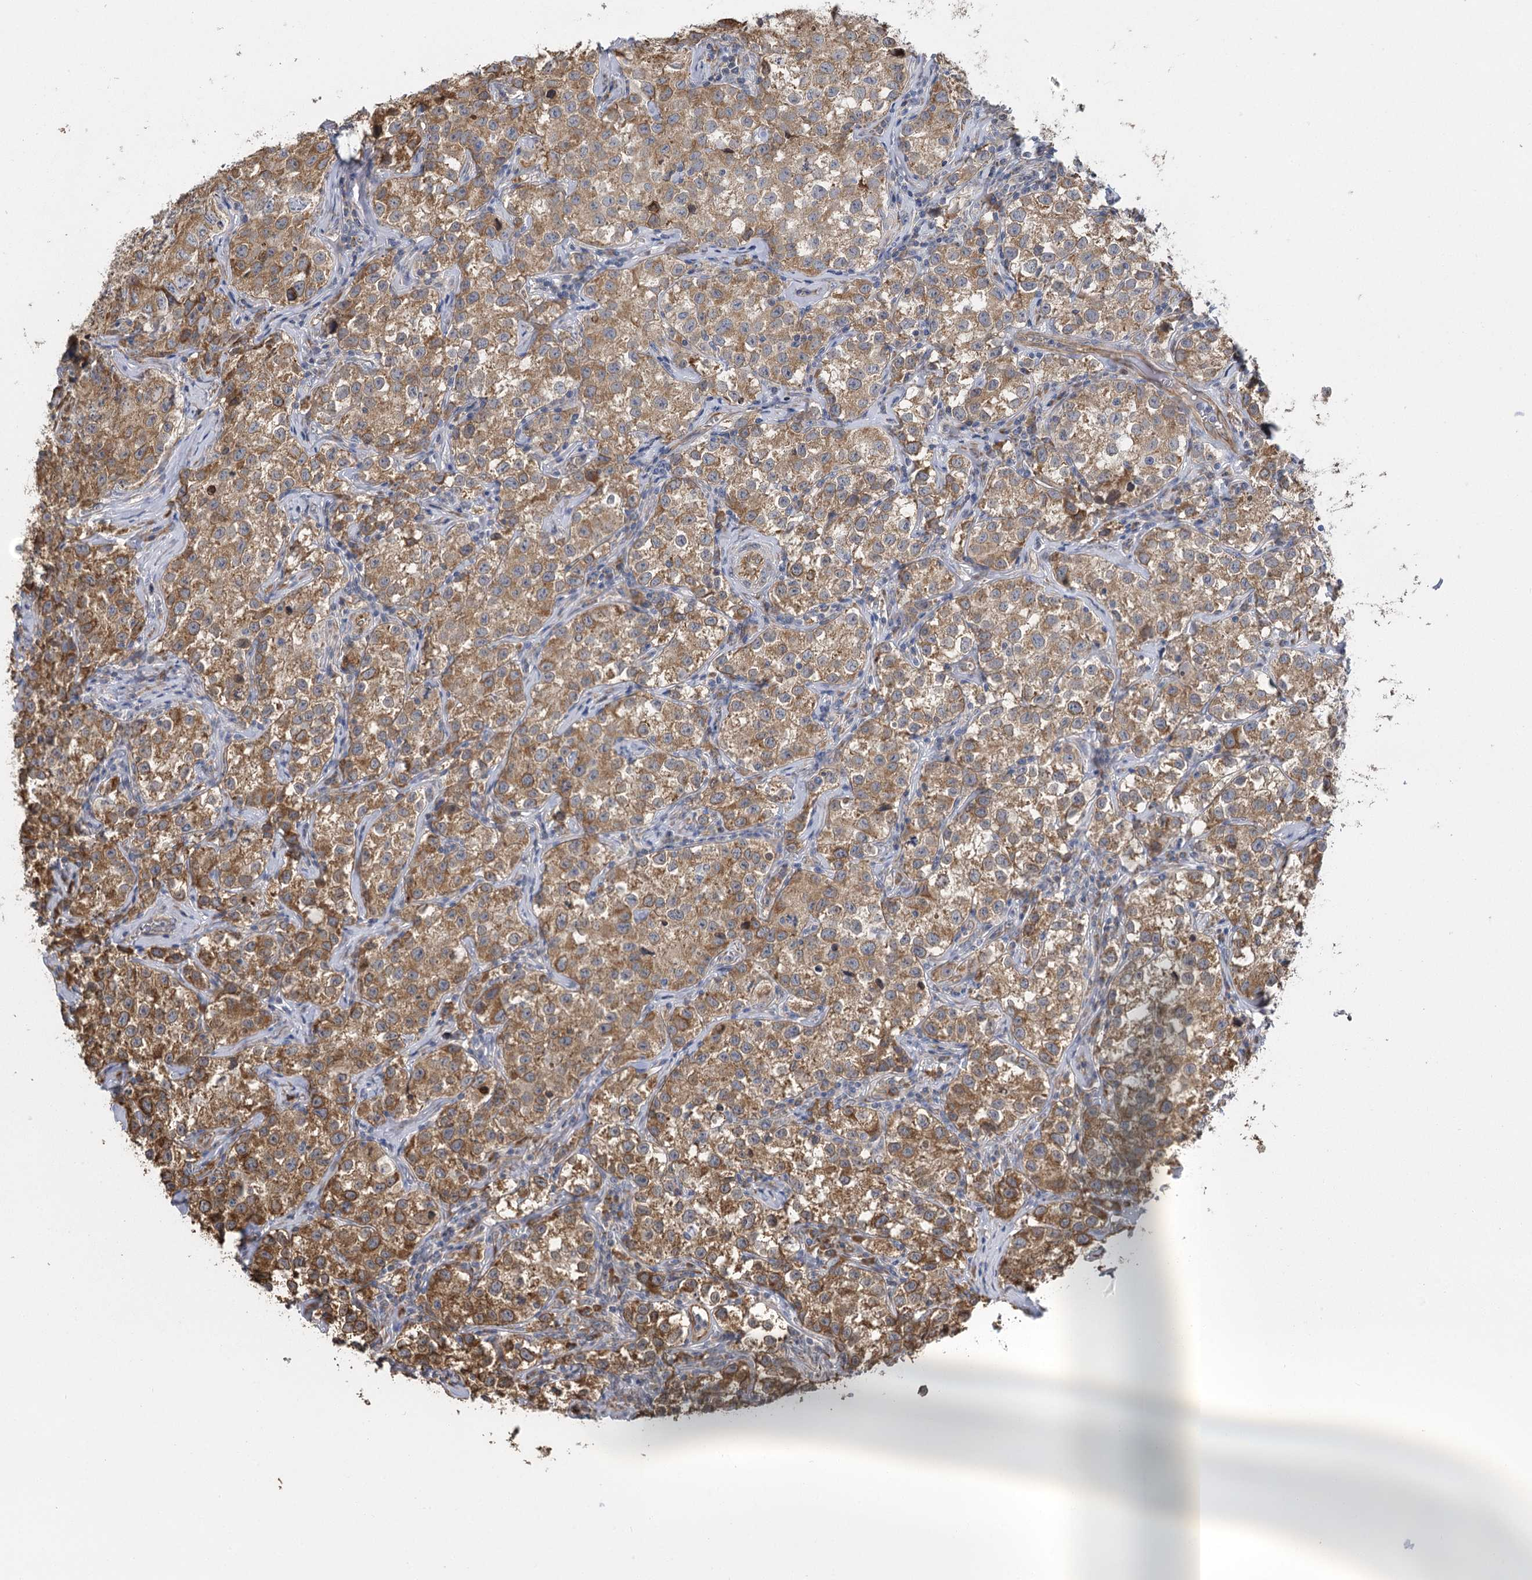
{"staining": {"intensity": "moderate", "quantity": ">75%", "location": "cytoplasmic/membranous"}, "tissue": "testis cancer", "cell_type": "Tumor cells", "image_type": "cancer", "snomed": [{"axis": "morphology", "description": "Seminoma, NOS"}, {"axis": "morphology", "description": "Carcinoma, Embryonal, NOS"}, {"axis": "topography", "description": "Testis"}], "caption": "Protein expression analysis of human testis cancer (embryonal carcinoma) reveals moderate cytoplasmic/membranous staining in approximately >75% of tumor cells.", "gene": "IL11RA", "patient": {"sex": "male", "age": 43}}